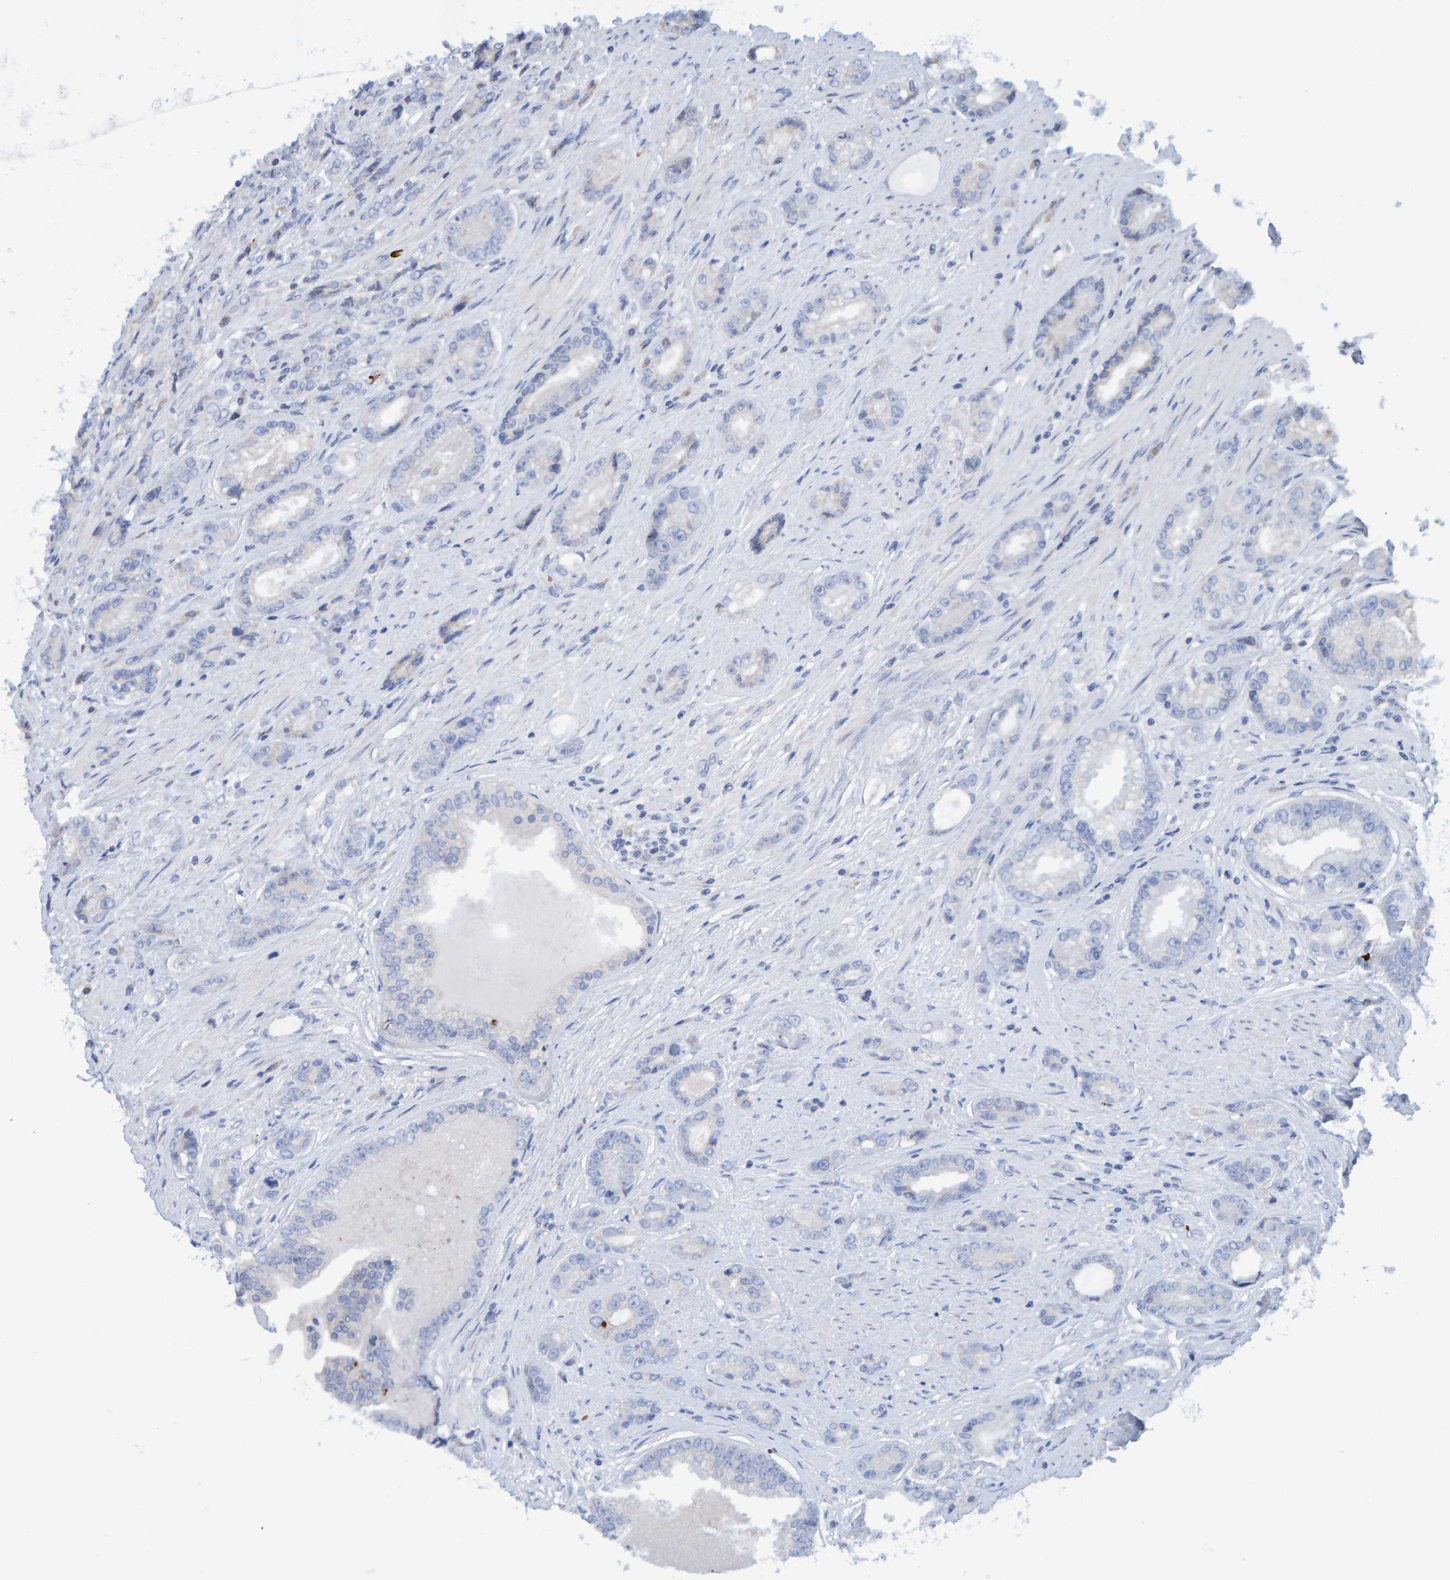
{"staining": {"intensity": "negative", "quantity": "none", "location": "none"}, "tissue": "prostate cancer", "cell_type": "Tumor cells", "image_type": "cancer", "snomed": [{"axis": "morphology", "description": "Adenocarcinoma, High grade"}, {"axis": "topography", "description": "Prostate"}], "caption": "This micrograph is of prostate cancer (adenocarcinoma (high-grade)) stained with IHC to label a protein in brown with the nuclei are counter-stained blue. There is no positivity in tumor cells.", "gene": "VPS9D1", "patient": {"sex": "male", "age": 61}}